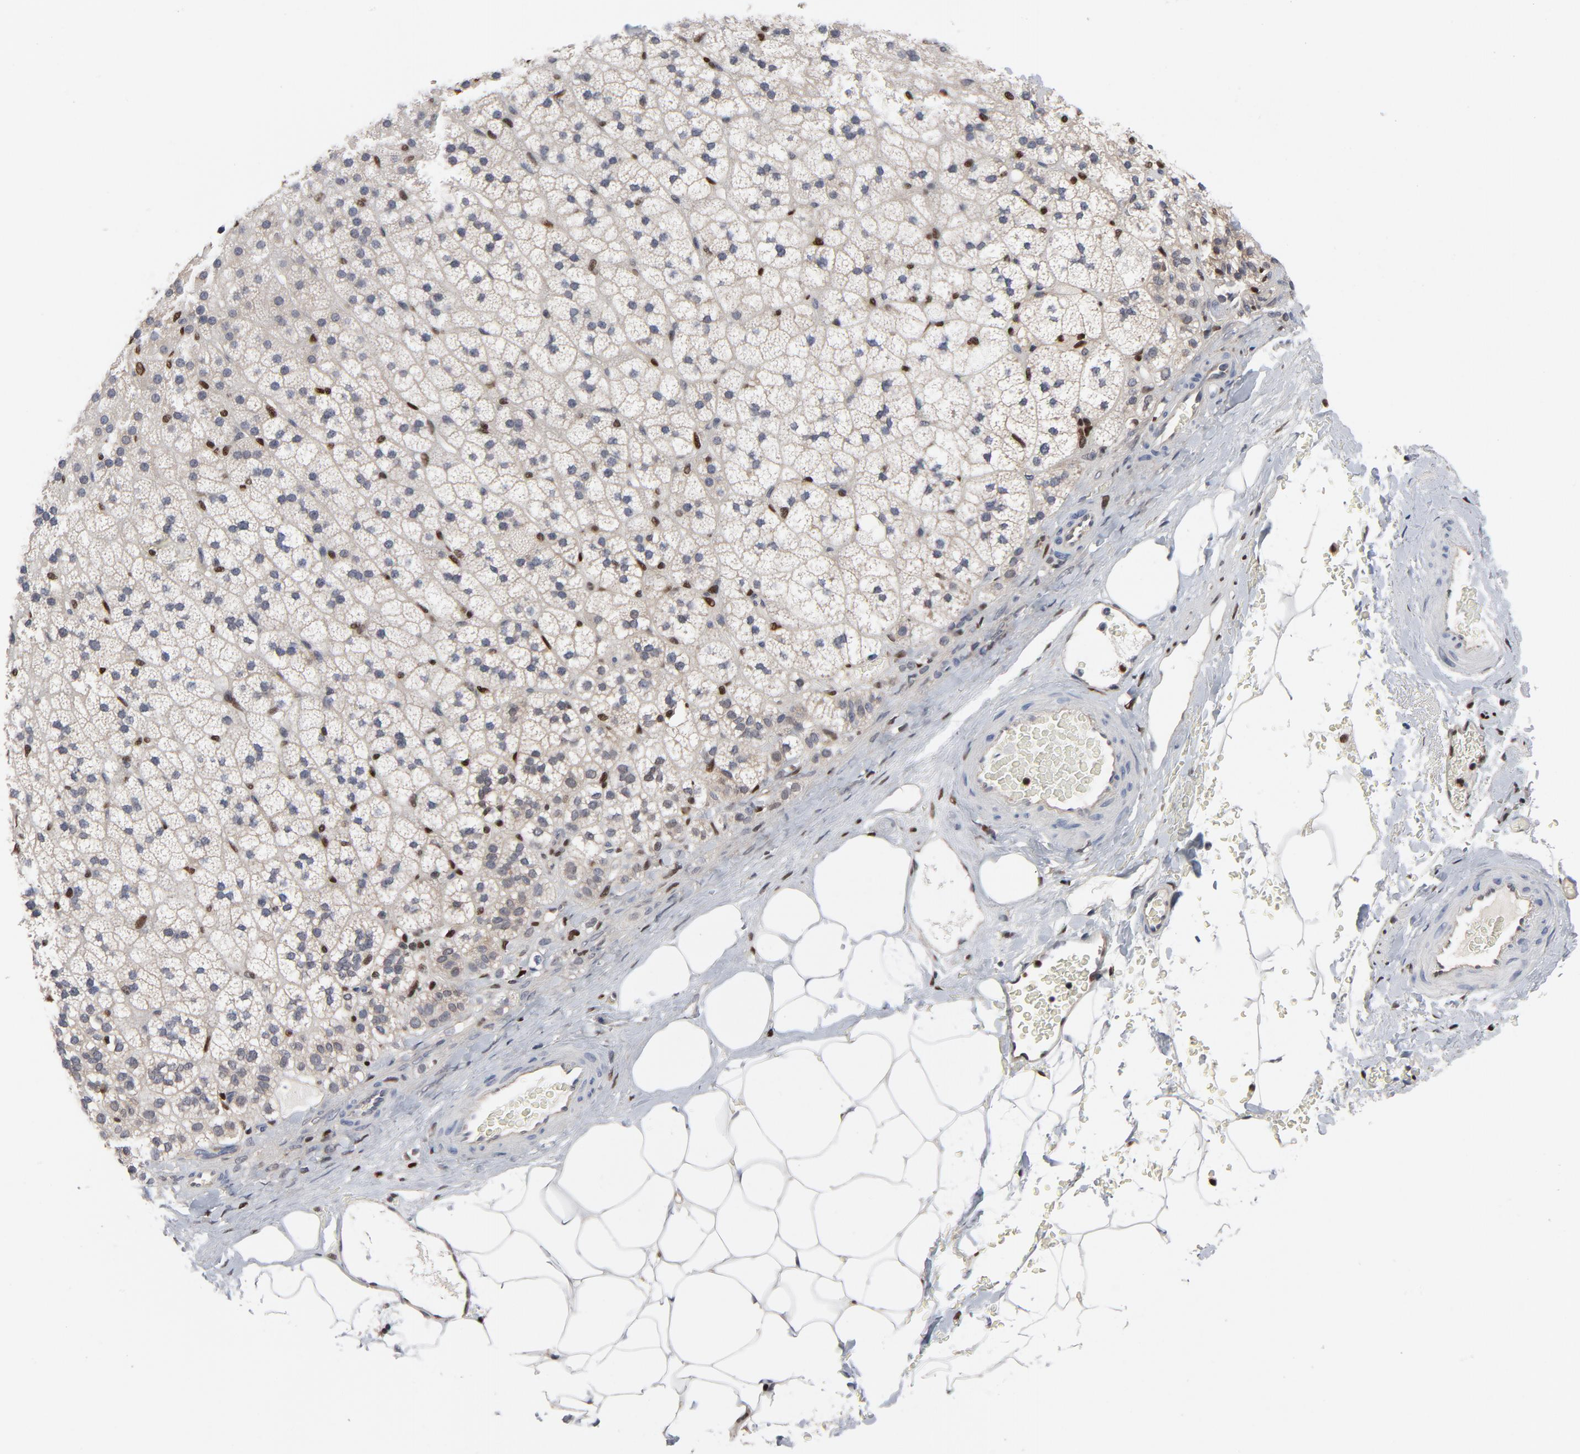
{"staining": {"intensity": "negative", "quantity": "none", "location": "none"}, "tissue": "adrenal gland", "cell_type": "Glandular cells", "image_type": "normal", "snomed": [{"axis": "morphology", "description": "Normal tissue, NOS"}, {"axis": "topography", "description": "Adrenal gland"}], "caption": "Adrenal gland stained for a protein using immunohistochemistry (IHC) exhibits no staining glandular cells.", "gene": "NFKB1", "patient": {"sex": "male", "age": 35}}